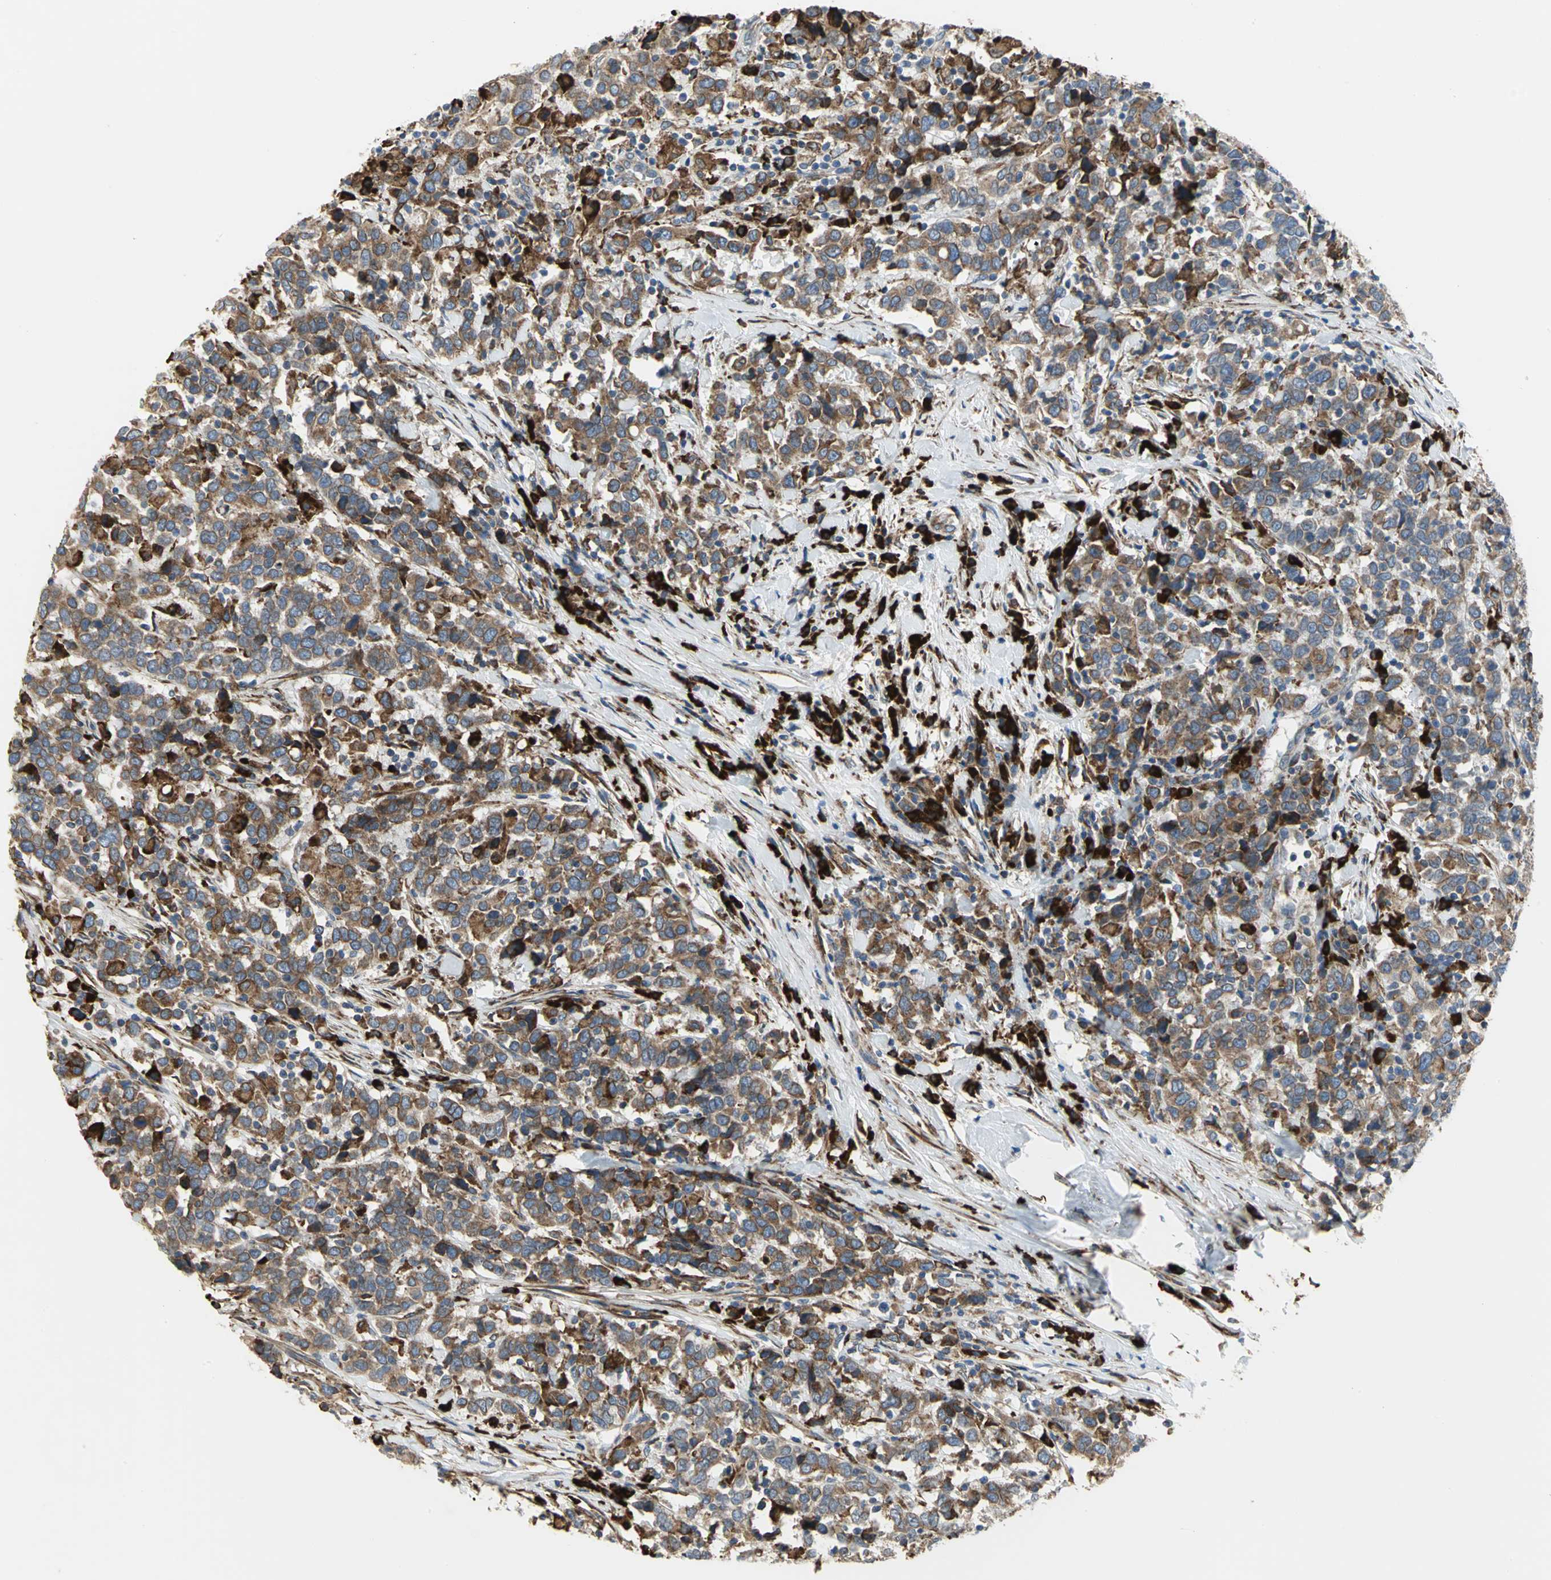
{"staining": {"intensity": "strong", "quantity": ">75%", "location": "cytoplasmic/membranous"}, "tissue": "urothelial cancer", "cell_type": "Tumor cells", "image_type": "cancer", "snomed": [{"axis": "morphology", "description": "Urothelial carcinoma, High grade"}, {"axis": "topography", "description": "Urinary bladder"}], "caption": "This is an image of immunohistochemistry (IHC) staining of urothelial carcinoma (high-grade), which shows strong staining in the cytoplasmic/membranous of tumor cells.", "gene": "SDF2L1", "patient": {"sex": "male", "age": 61}}